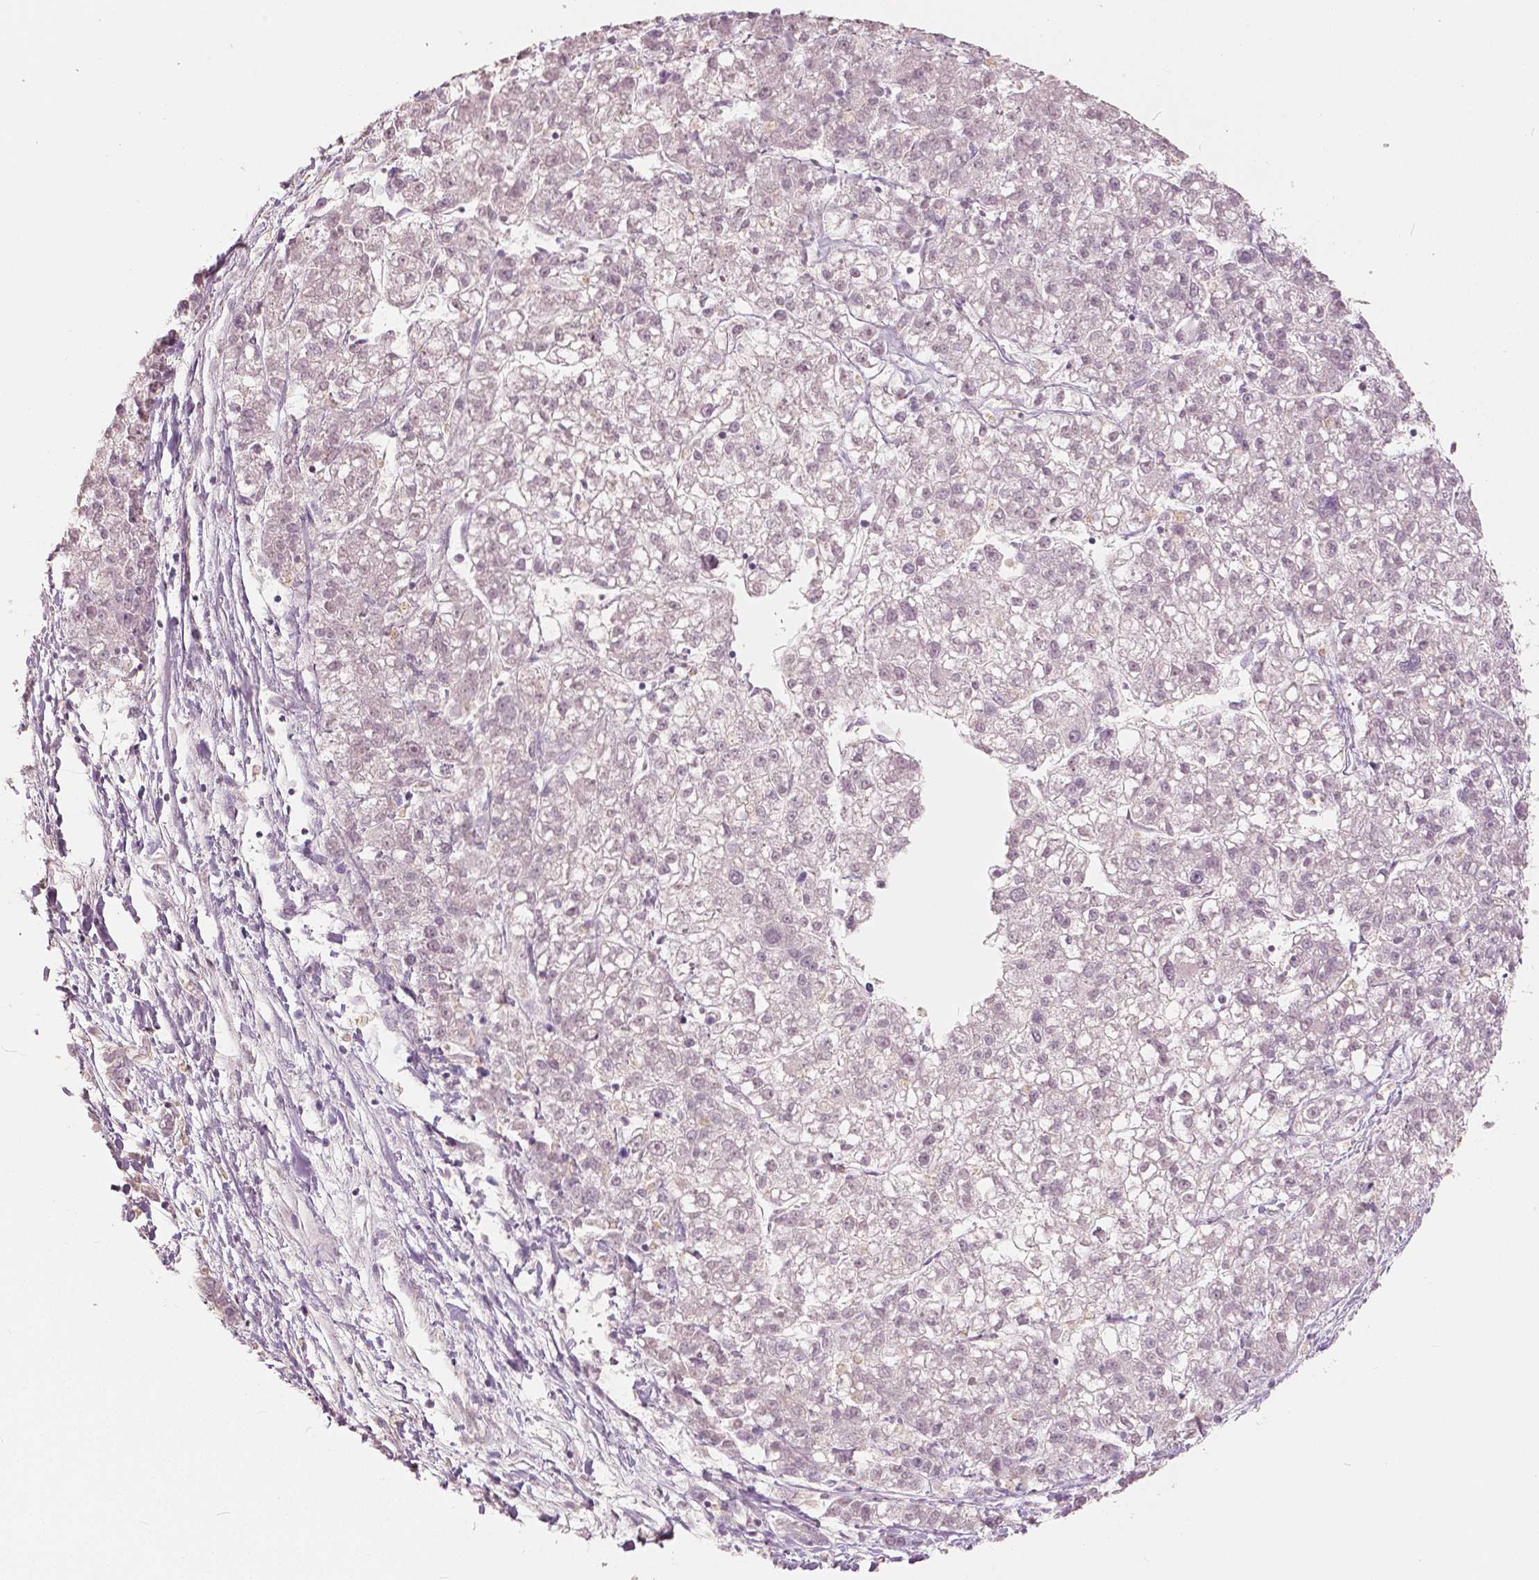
{"staining": {"intensity": "negative", "quantity": "none", "location": "none"}, "tissue": "liver cancer", "cell_type": "Tumor cells", "image_type": "cancer", "snomed": [{"axis": "morphology", "description": "Carcinoma, Hepatocellular, NOS"}, {"axis": "topography", "description": "Liver"}], "caption": "Immunohistochemistry of human liver cancer (hepatocellular carcinoma) reveals no expression in tumor cells.", "gene": "NANOG", "patient": {"sex": "male", "age": 56}}